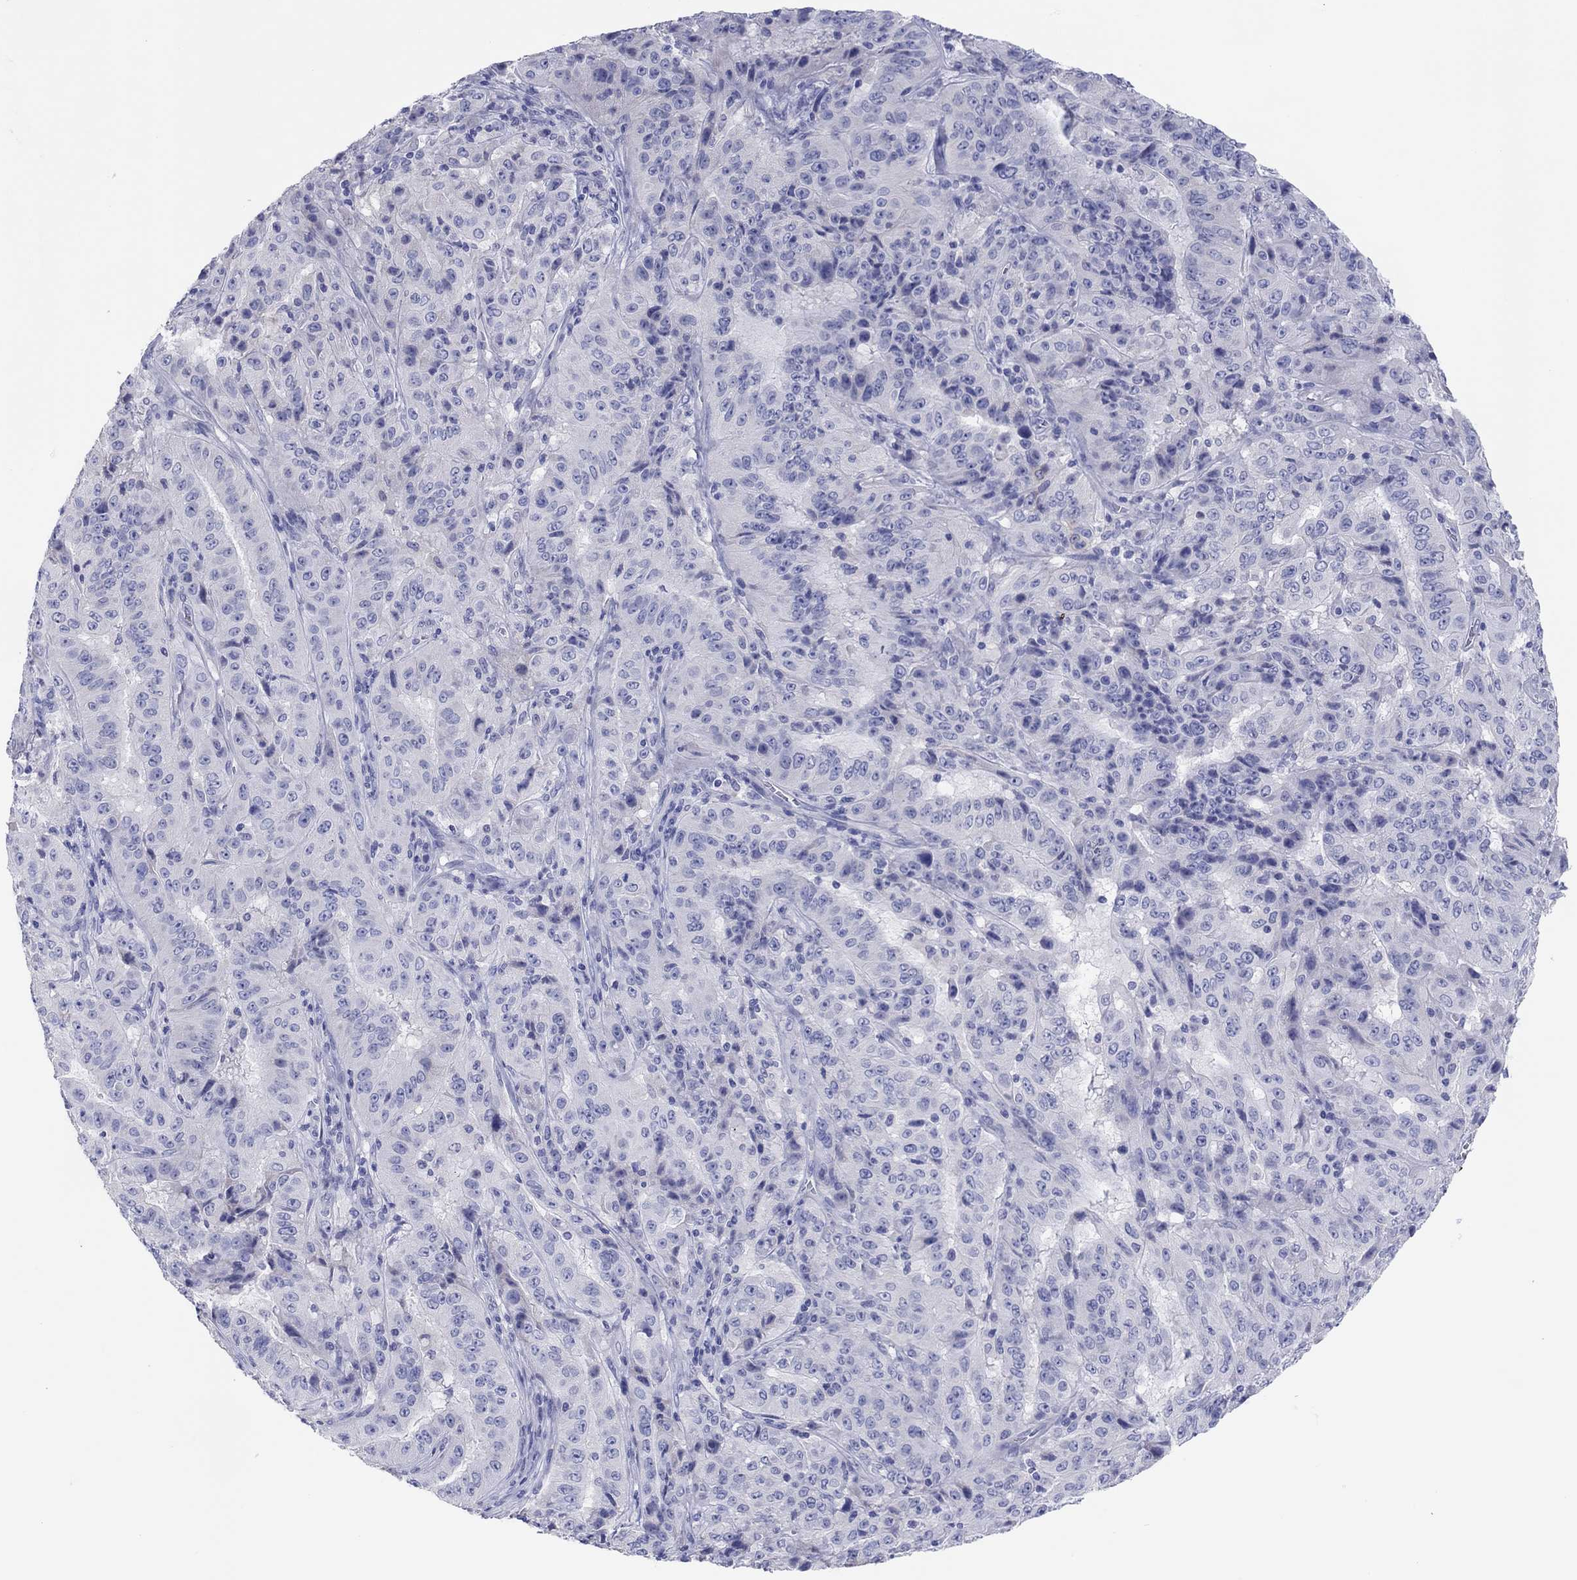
{"staining": {"intensity": "negative", "quantity": "none", "location": "none"}, "tissue": "pancreatic cancer", "cell_type": "Tumor cells", "image_type": "cancer", "snomed": [{"axis": "morphology", "description": "Adenocarcinoma, NOS"}, {"axis": "topography", "description": "Pancreas"}], "caption": "This photomicrograph is of pancreatic cancer stained with immunohistochemistry (IHC) to label a protein in brown with the nuclei are counter-stained blue. There is no expression in tumor cells. (Brightfield microscopy of DAB IHC at high magnification).", "gene": "ERICH3", "patient": {"sex": "male", "age": 63}}